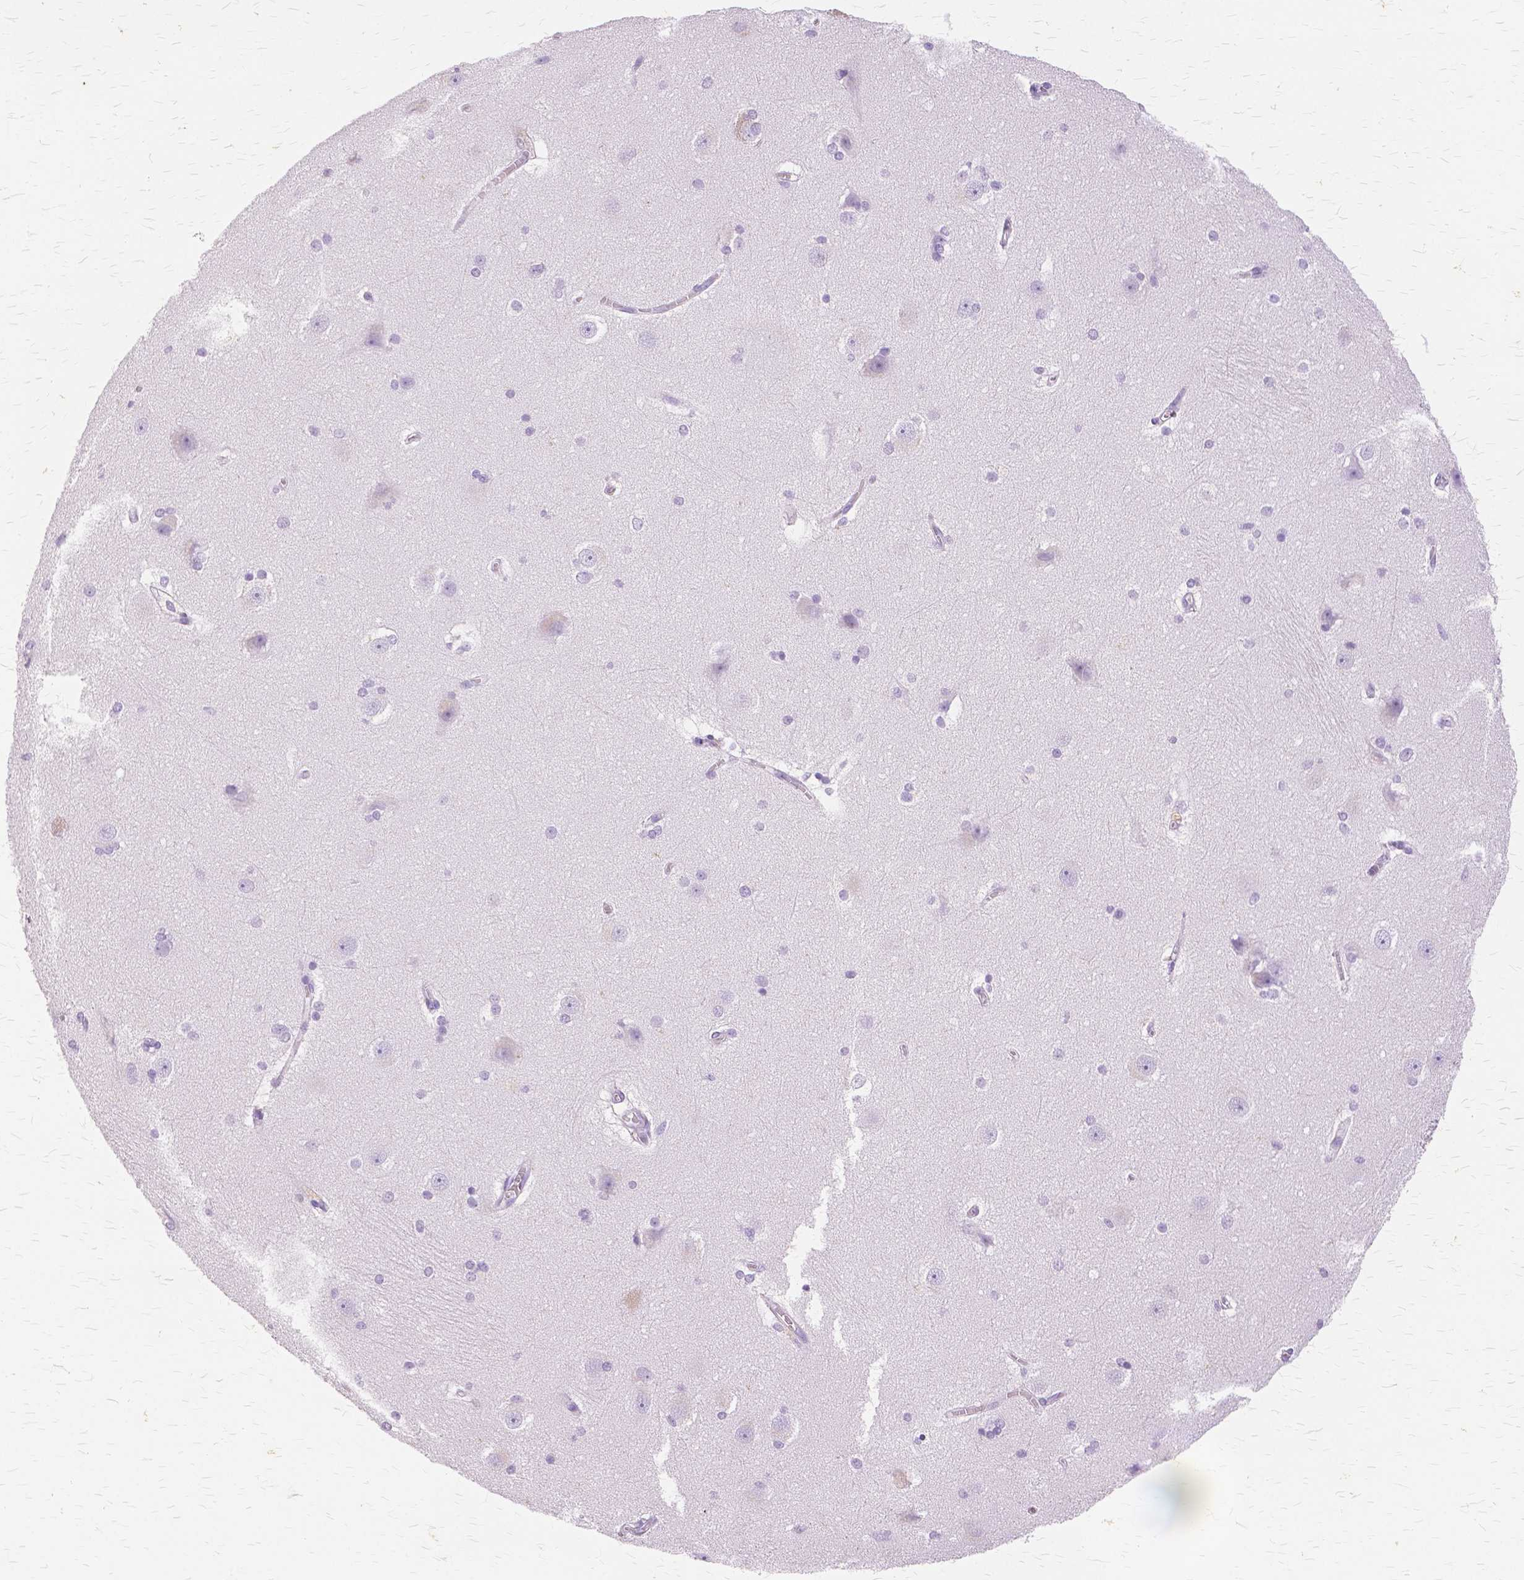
{"staining": {"intensity": "negative", "quantity": "none", "location": "none"}, "tissue": "hippocampus", "cell_type": "Glial cells", "image_type": "normal", "snomed": [{"axis": "morphology", "description": "Normal tissue, NOS"}, {"axis": "topography", "description": "Cerebral cortex"}, {"axis": "topography", "description": "Hippocampus"}], "caption": "Hippocampus stained for a protein using immunohistochemistry (IHC) exhibits no positivity glial cells.", "gene": "TGM1", "patient": {"sex": "female", "age": 19}}